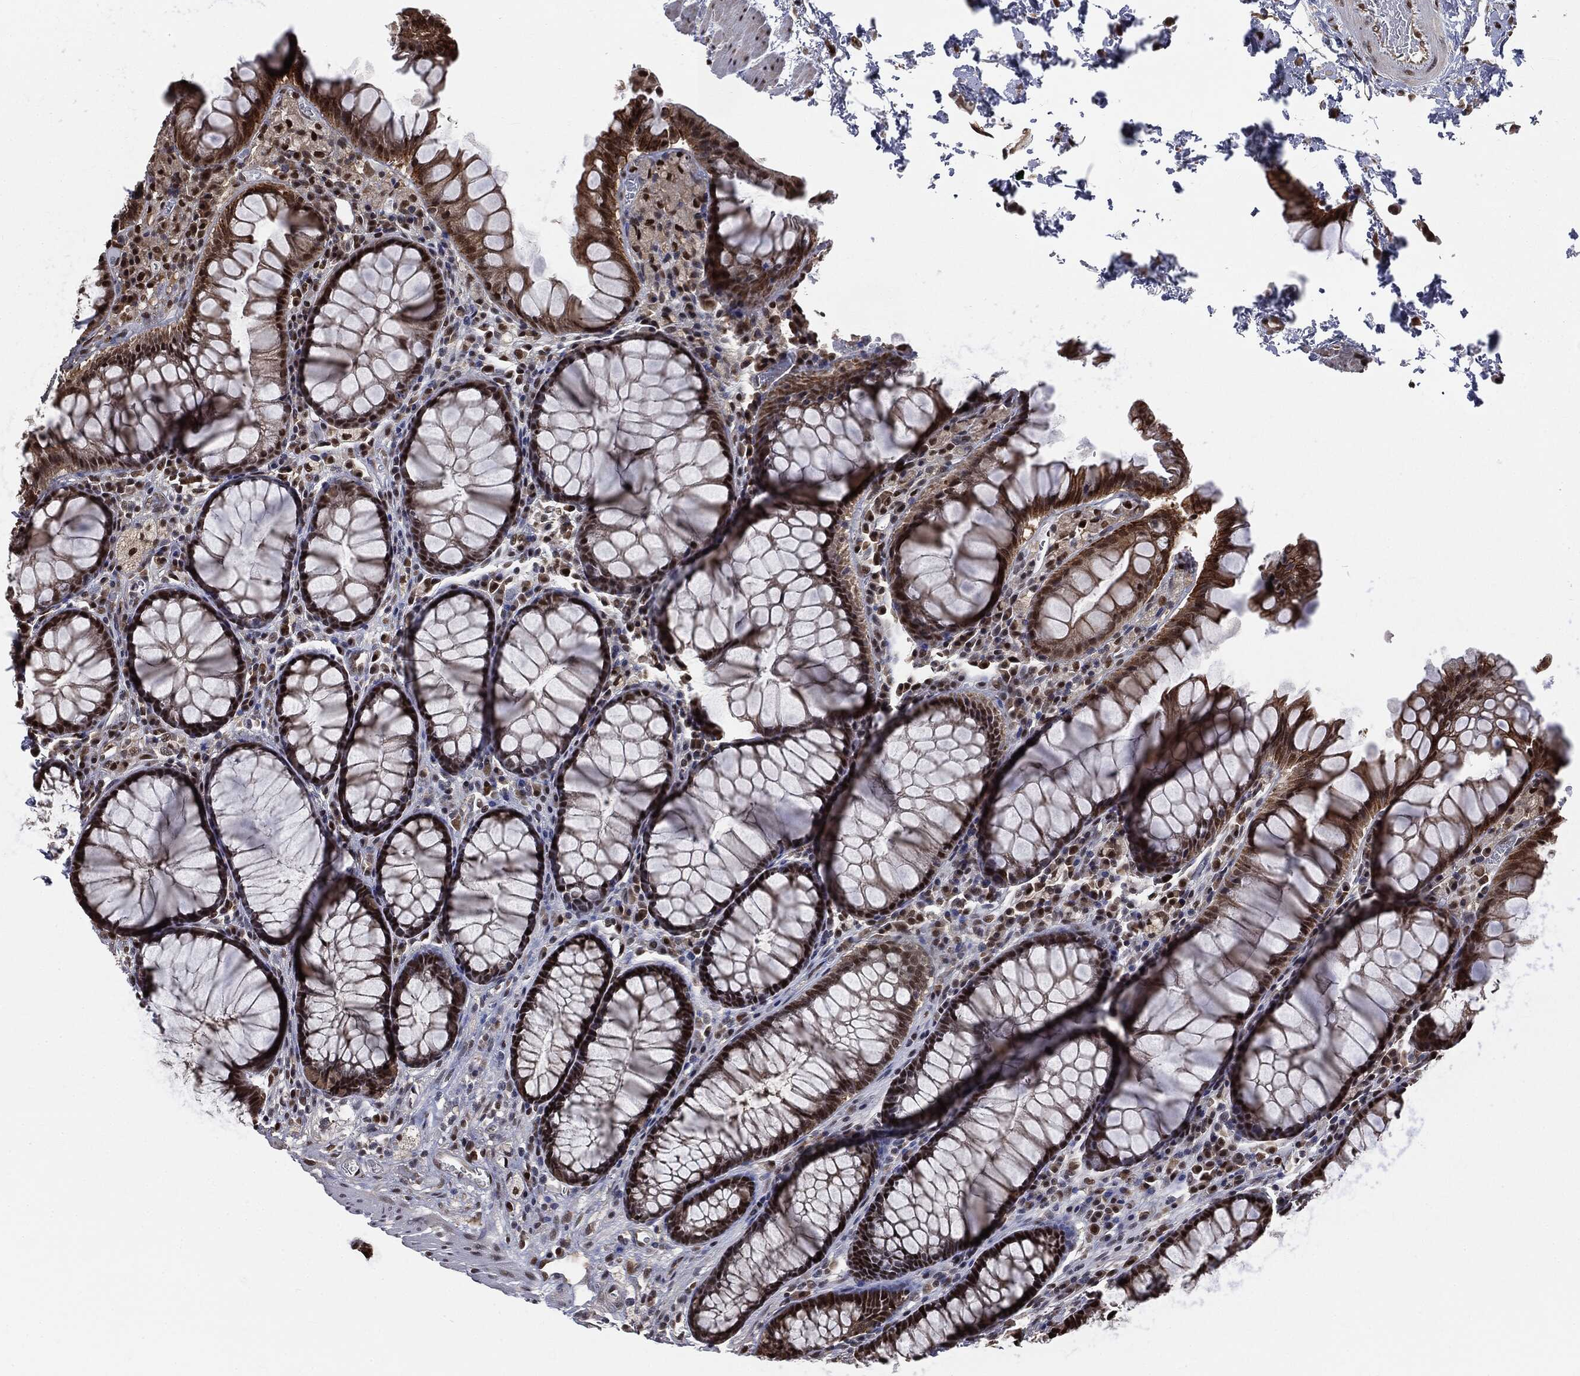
{"staining": {"intensity": "strong", "quantity": ">75%", "location": "nuclear"}, "tissue": "rectum", "cell_type": "Glandular cells", "image_type": "normal", "snomed": [{"axis": "morphology", "description": "Normal tissue, NOS"}, {"axis": "topography", "description": "Rectum"}], "caption": "Brown immunohistochemical staining in unremarkable rectum reveals strong nuclear positivity in approximately >75% of glandular cells. Using DAB (brown) and hematoxylin (blue) stains, captured at high magnification using brightfield microscopy.", "gene": "SHLD2", "patient": {"sex": "female", "age": 68}}